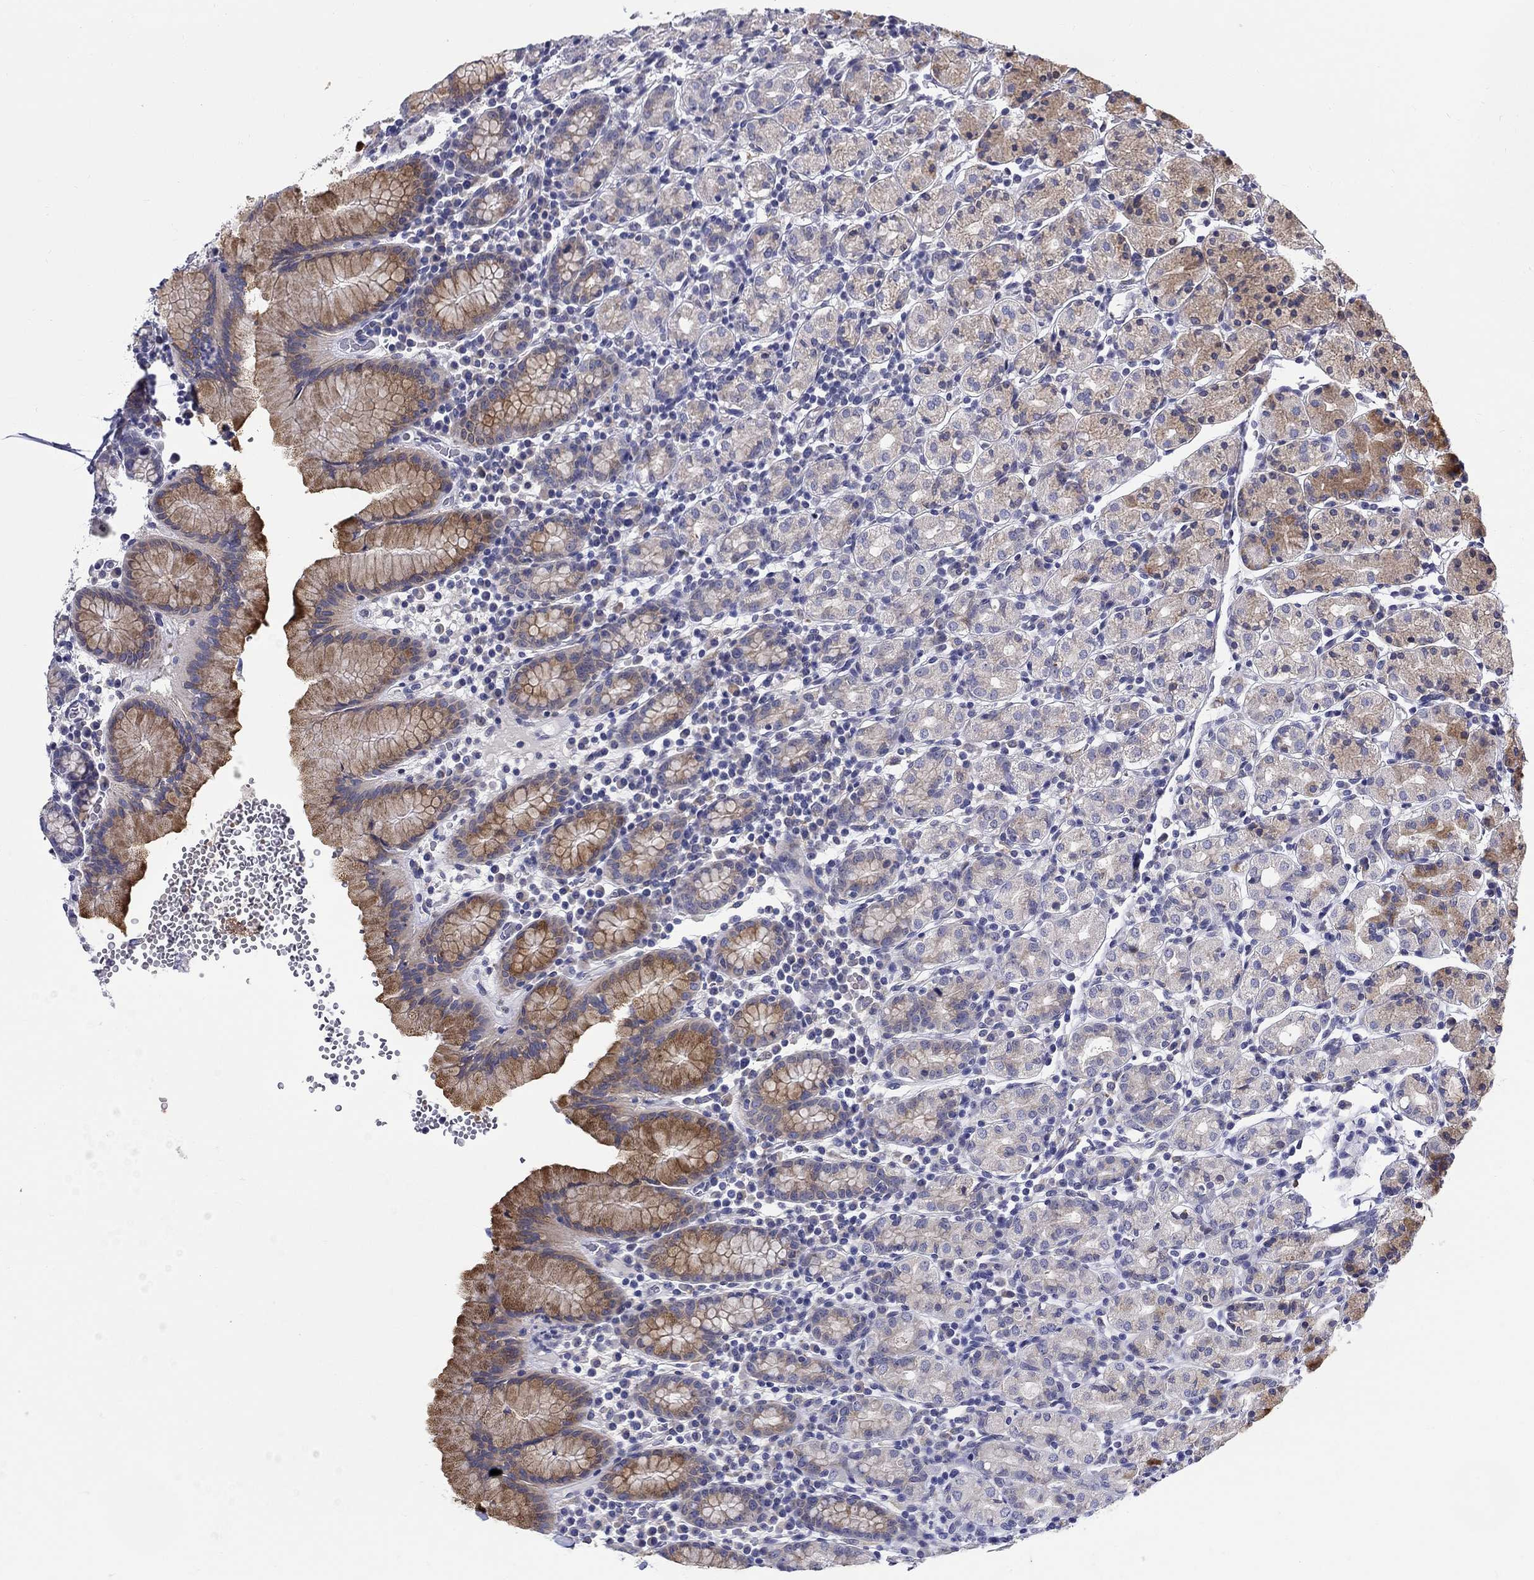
{"staining": {"intensity": "strong", "quantity": "<25%", "location": "cytoplasmic/membranous"}, "tissue": "stomach", "cell_type": "Glandular cells", "image_type": "normal", "snomed": [{"axis": "morphology", "description": "Normal tissue, NOS"}, {"axis": "topography", "description": "Stomach, upper"}, {"axis": "topography", "description": "Stomach"}], "caption": "Brown immunohistochemical staining in normal human stomach reveals strong cytoplasmic/membranous positivity in approximately <25% of glandular cells.", "gene": "QRFPR", "patient": {"sex": "male", "age": 62}}